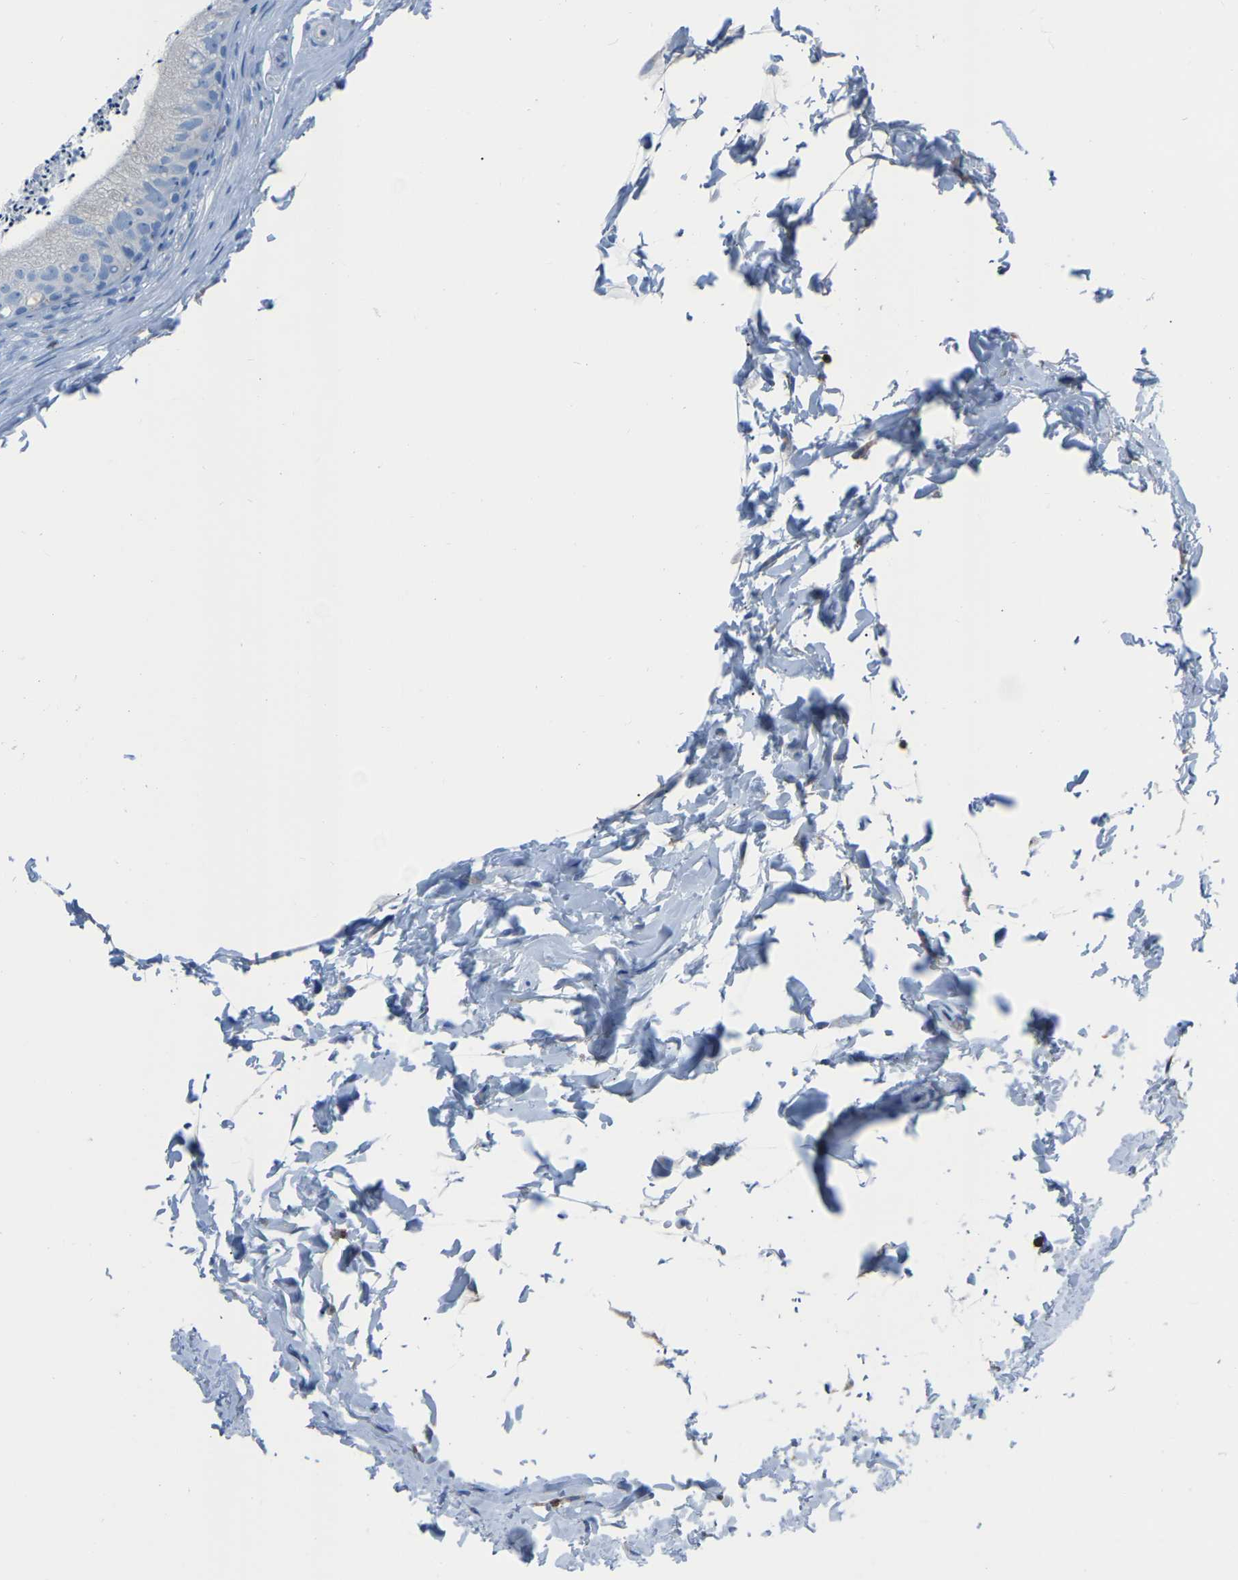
{"staining": {"intensity": "negative", "quantity": "none", "location": "none"}, "tissue": "epididymis", "cell_type": "Glandular cells", "image_type": "normal", "snomed": [{"axis": "morphology", "description": "Normal tissue, NOS"}, {"axis": "topography", "description": "Epididymis"}], "caption": "Histopathology image shows no significant protein positivity in glandular cells of unremarkable epididymis. Brightfield microscopy of immunohistochemistry stained with DAB (brown) and hematoxylin (blue), captured at high magnification.", "gene": "LSP1", "patient": {"sex": "male", "age": 56}}